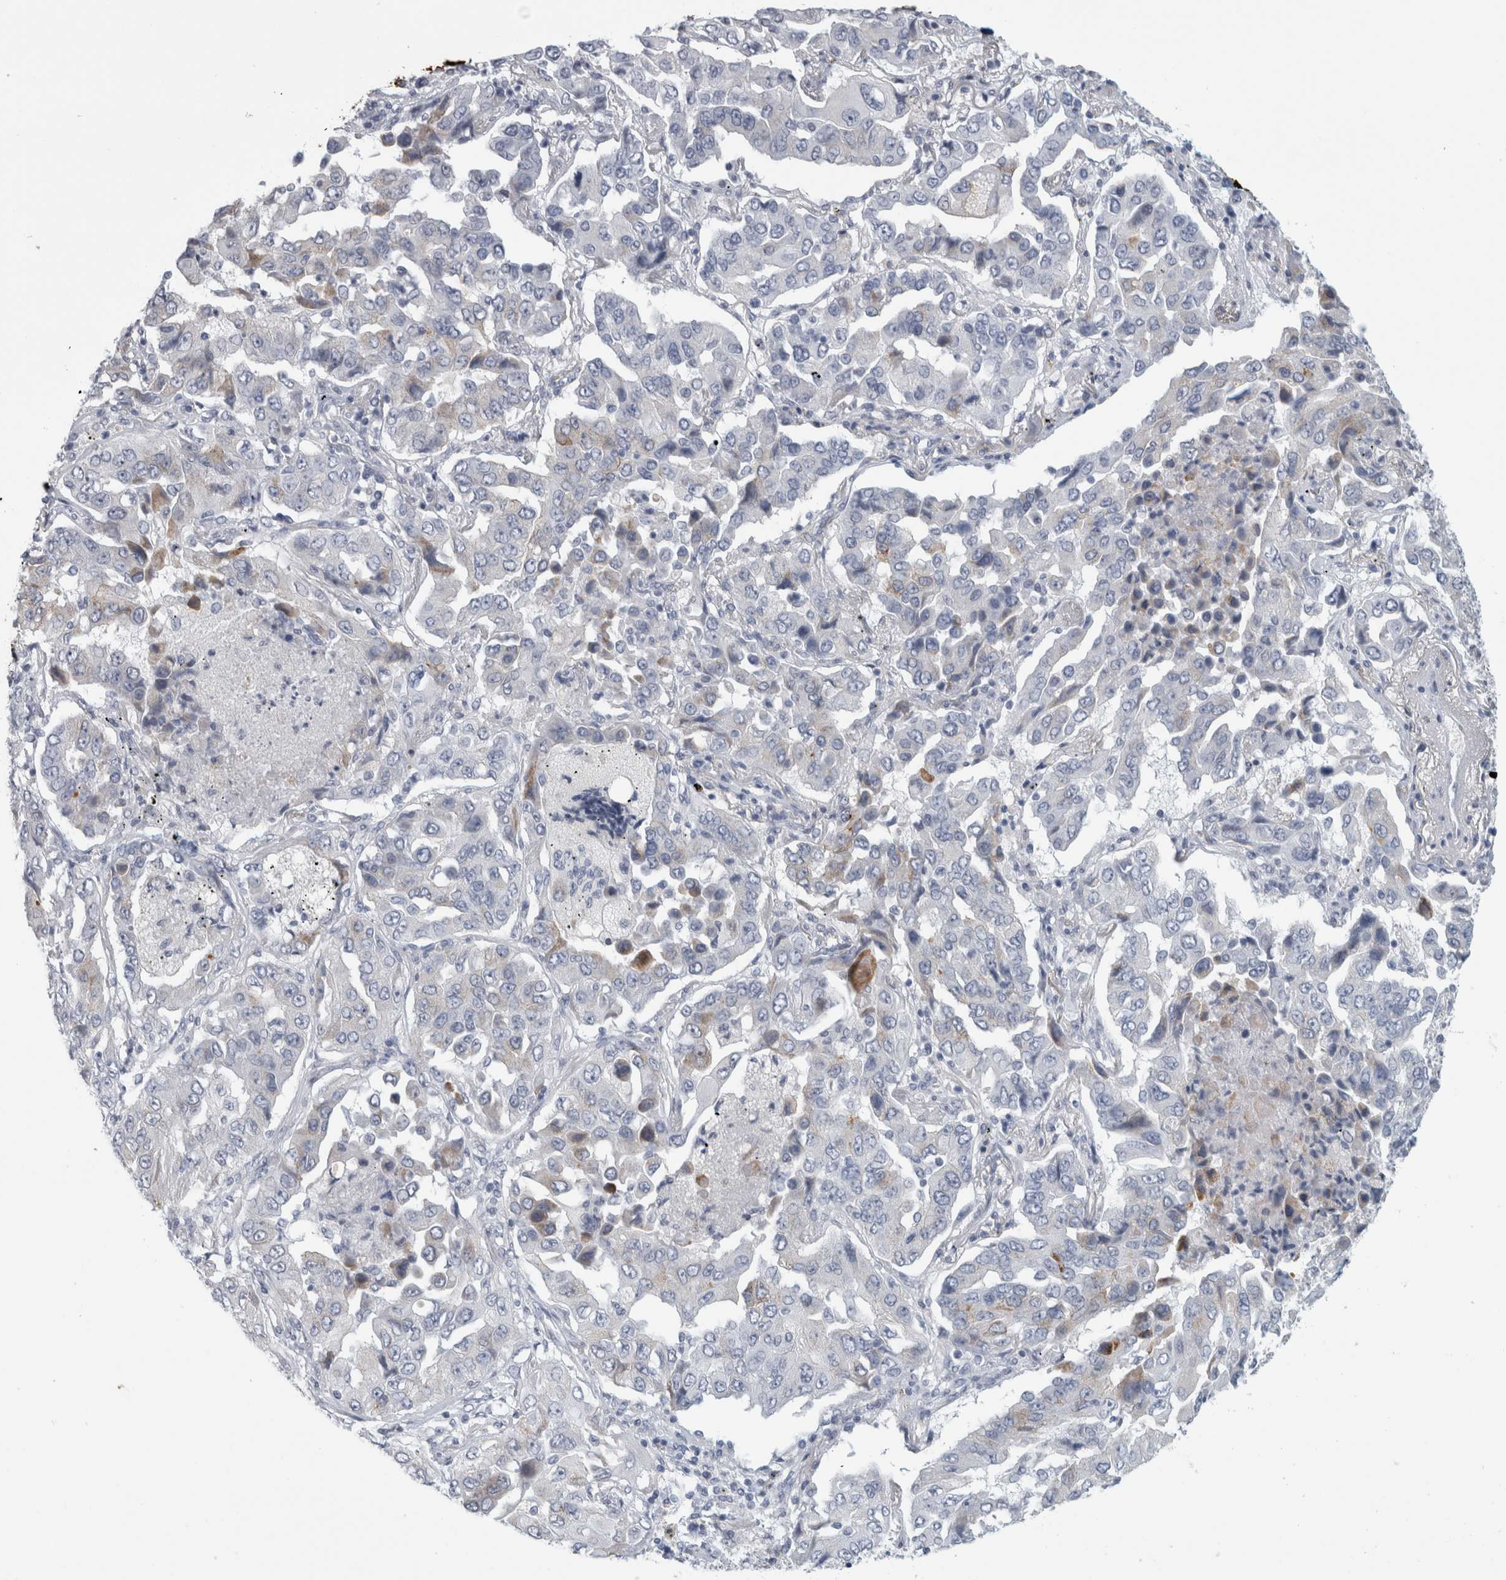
{"staining": {"intensity": "negative", "quantity": "none", "location": "none"}, "tissue": "lung cancer", "cell_type": "Tumor cells", "image_type": "cancer", "snomed": [{"axis": "morphology", "description": "Adenocarcinoma, NOS"}, {"axis": "topography", "description": "Lung"}], "caption": "Protein analysis of lung cancer exhibits no significant expression in tumor cells. (Brightfield microscopy of DAB (3,3'-diaminobenzidine) immunohistochemistry at high magnification).", "gene": "CPE", "patient": {"sex": "female", "age": 65}}